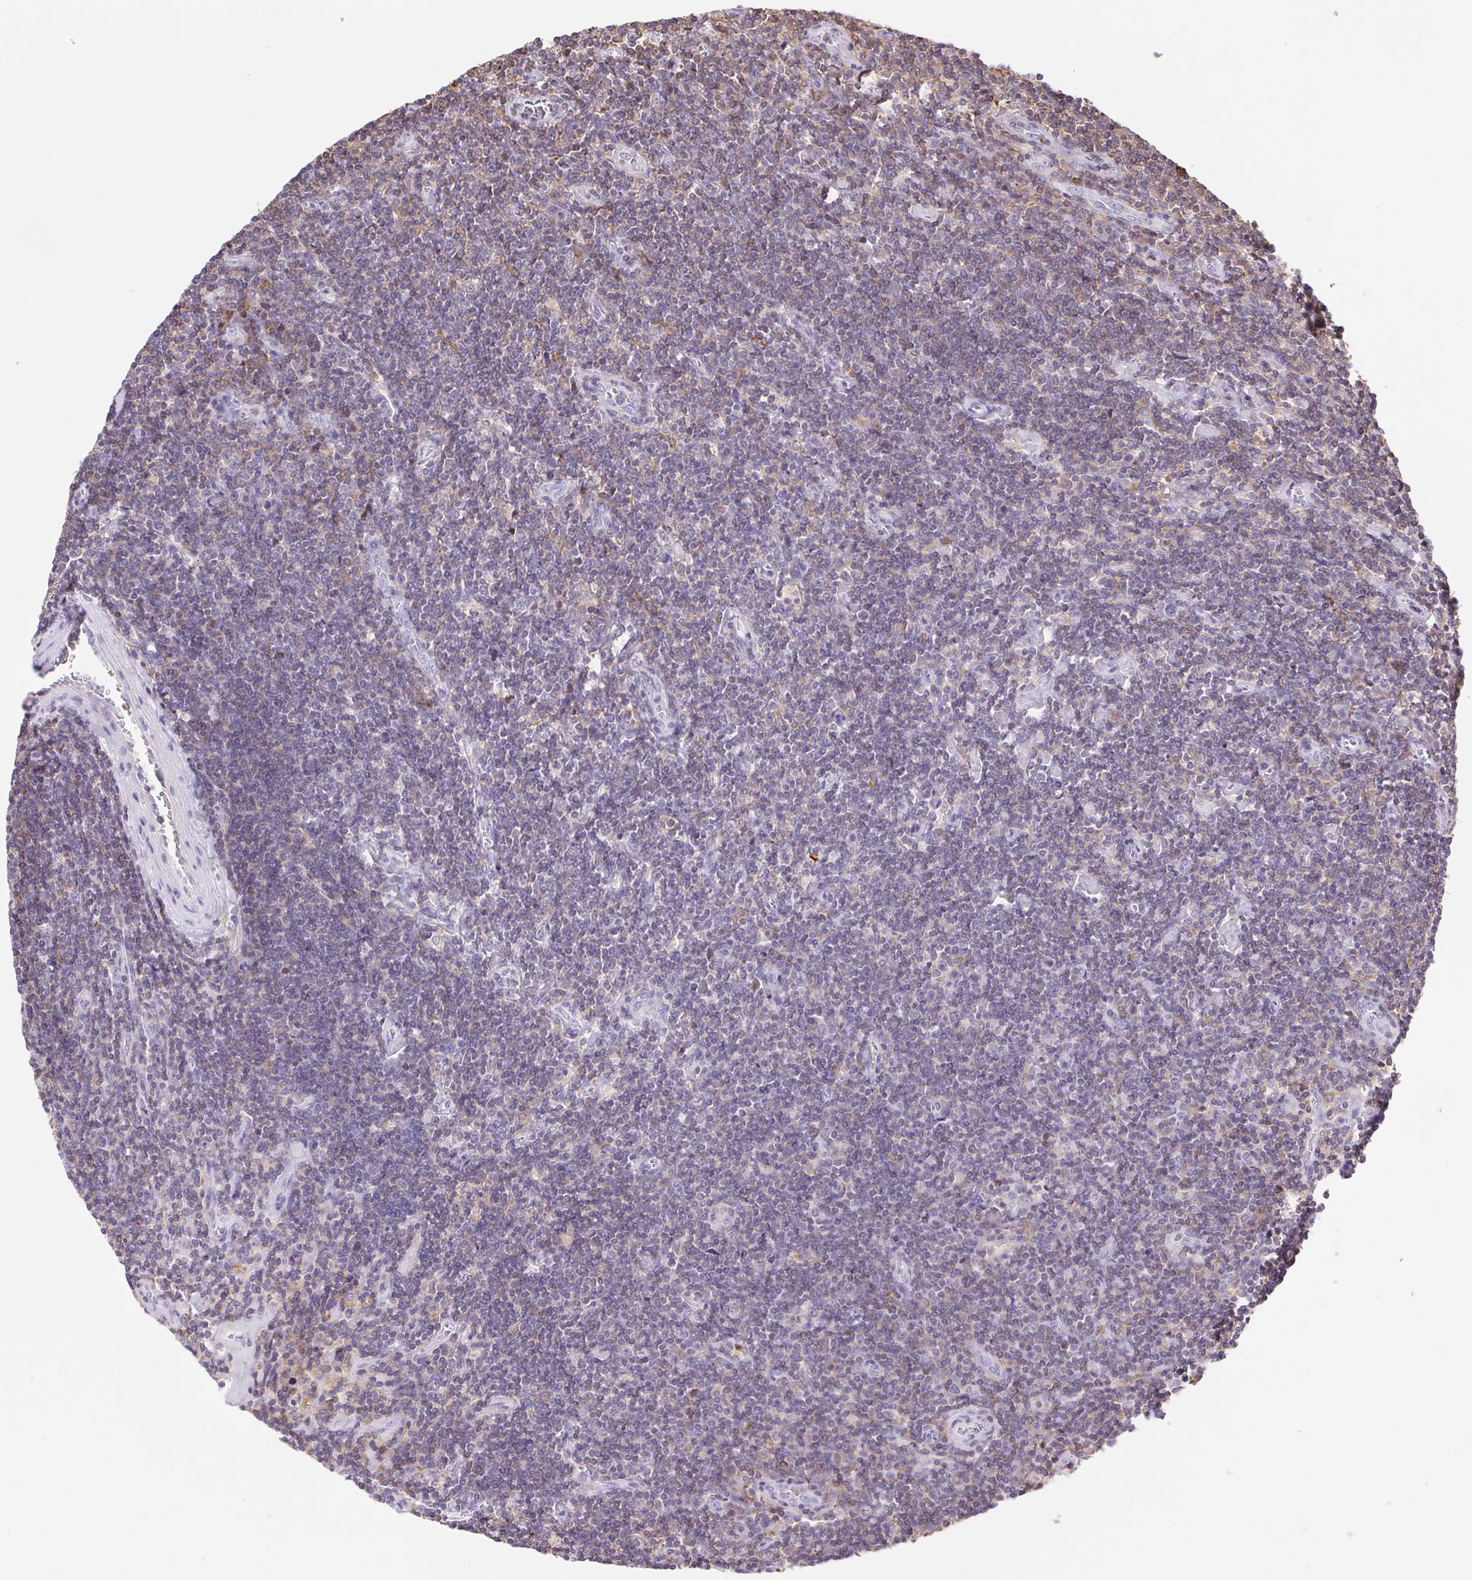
{"staining": {"intensity": "negative", "quantity": "none", "location": "none"}, "tissue": "lymphoma", "cell_type": "Tumor cells", "image_type": "cancer", "snomed": [{"axis": "morphology", "description": "Hodgkin's disease, NOS"}, {"axis": "topography", "description": "Lymph node"}], "caption": "Hodgkin's disease was stained to show a protein in brown. There is no significant staining in tumor cells.", "gene": "TPRG1", "patient": {"sex": "male", "age": 40}}